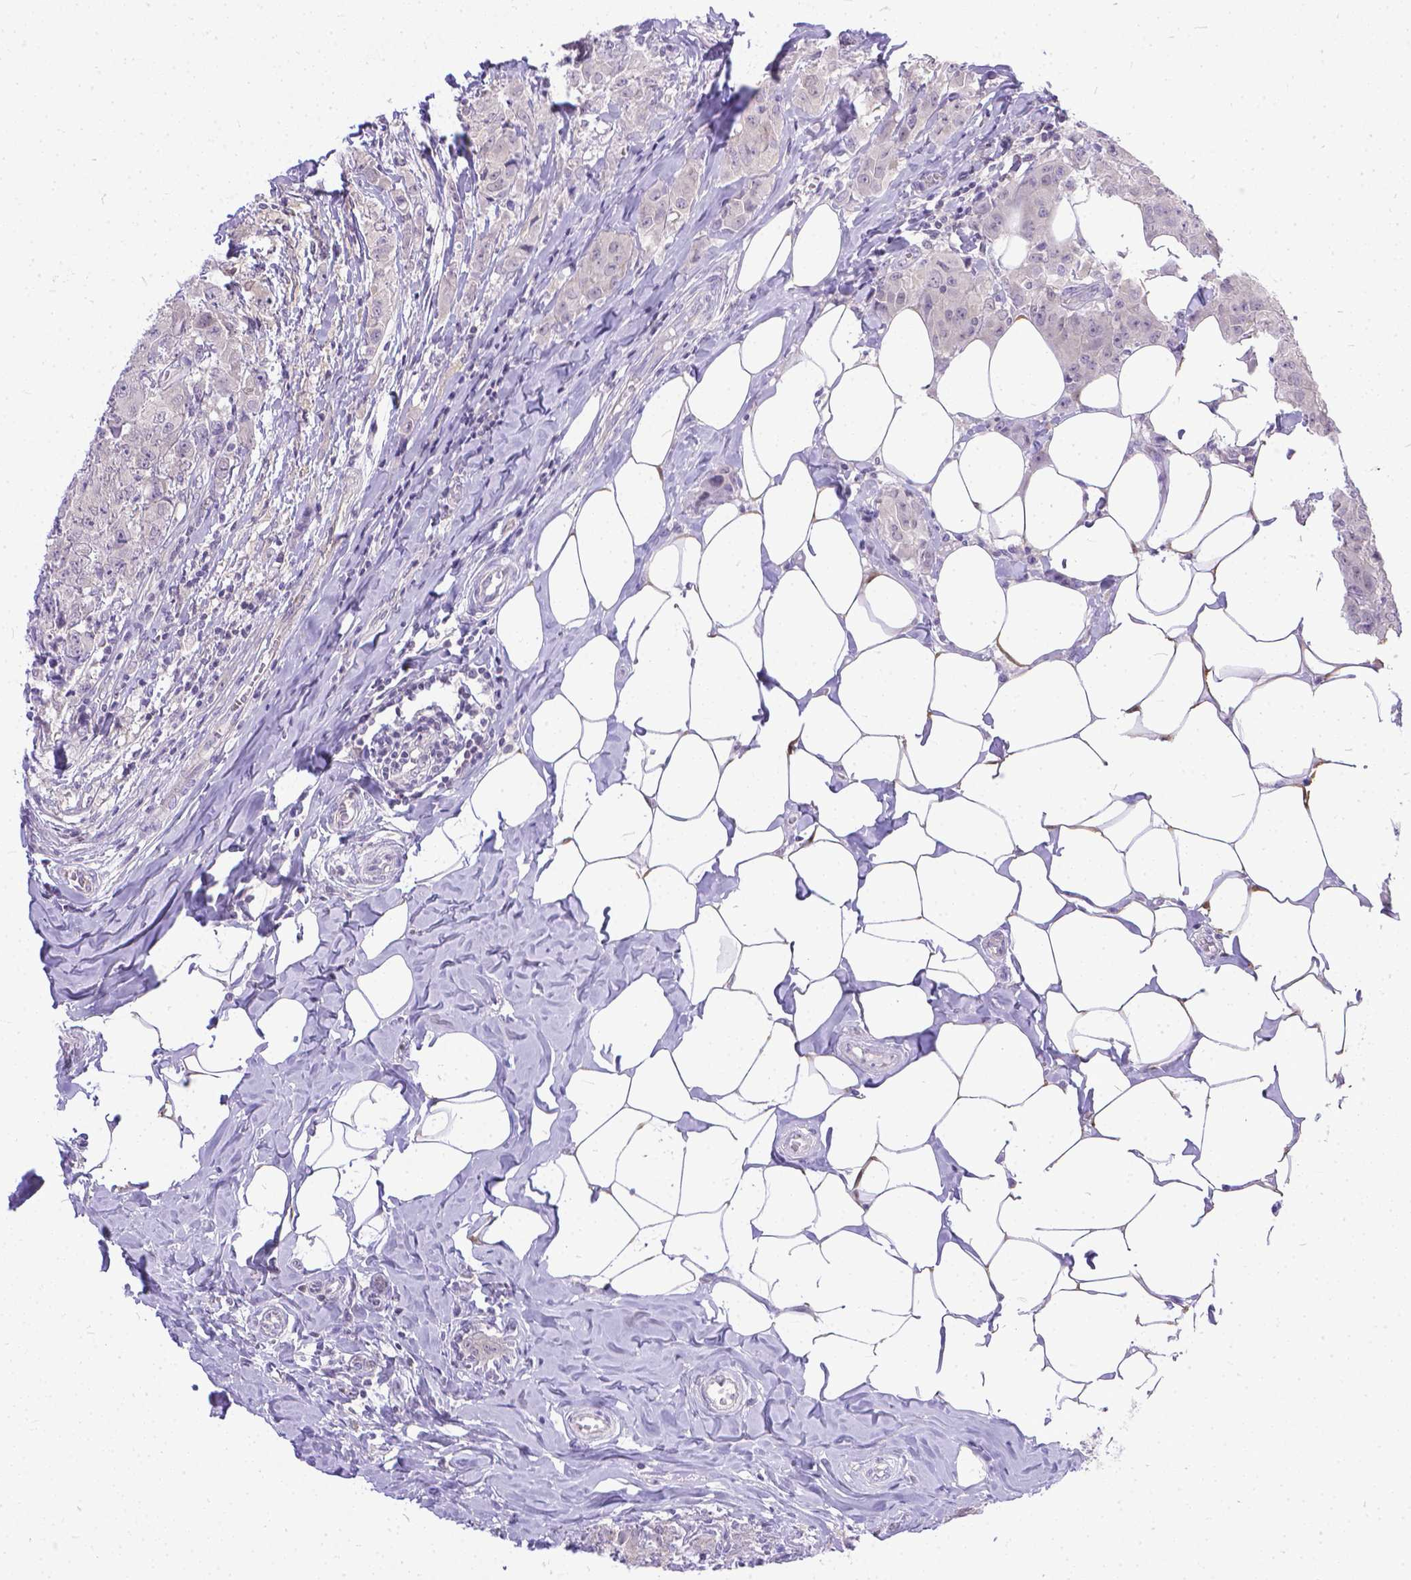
{"staining": {"intensity": "negative", "quantity": "none", "location": "none"}, "tissue": "breast cancer", "cell_type": "Tumor cells", "image_type": "cancer", "snomed": [{"axis": "morphology", "description": "Normal tissue, NOS"}, {"axis": "morphology", "description": "Duct carcinoma"}, {"axis": "topography", "description": "Breast"}], "caption": "A photomicrograph of breast intraductal carcinoma stained for a protein exhibits no brown staining in tumor cells.", "gene": "TTLL6", "patient": {"sex": "female", "age": 43}}